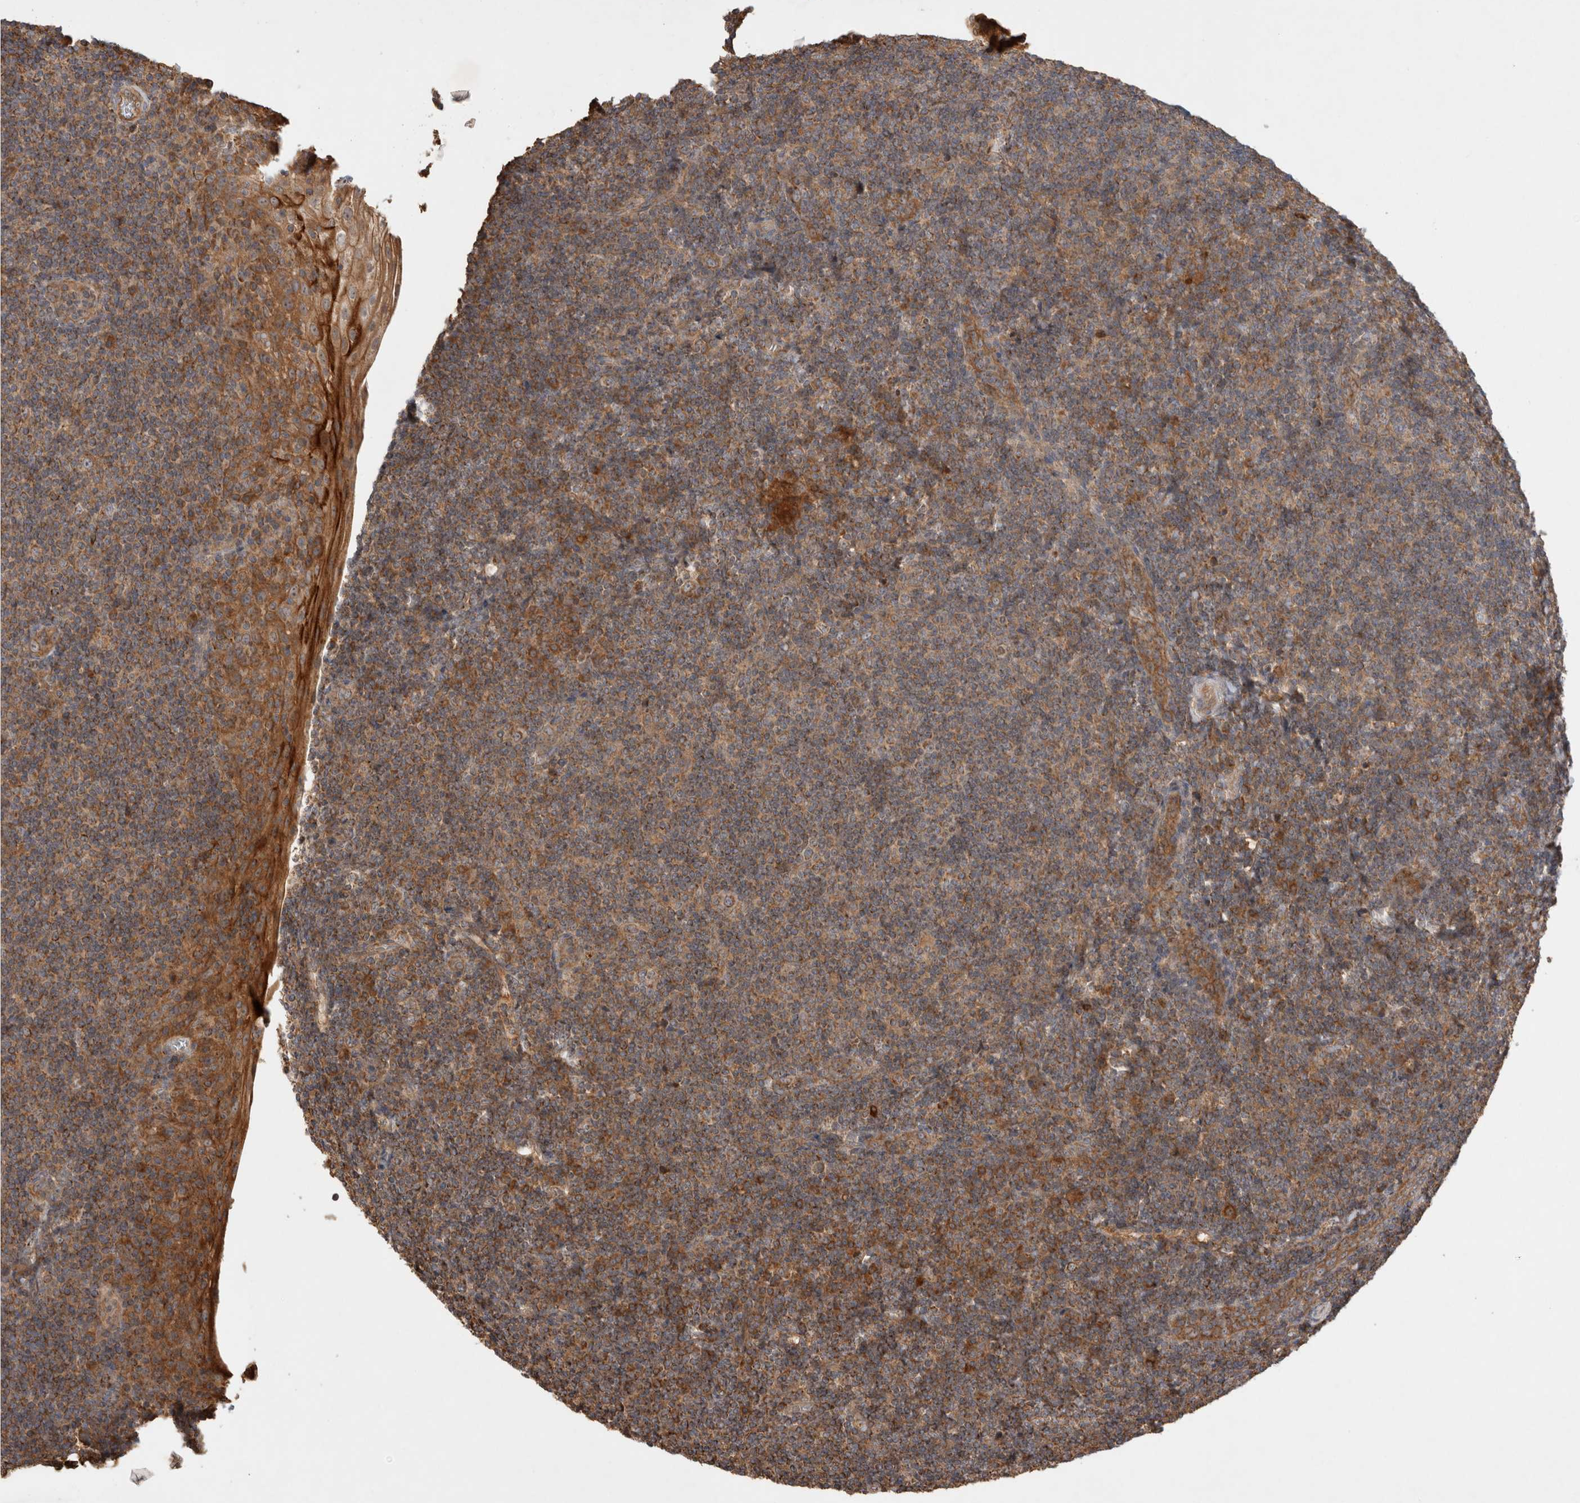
{"staining": {"intensity": "moderate", "quantity": ">75%", "location": "cytoplasmic/membranous"}, "tissue": "tonsil", "cell_type": "Germinal center cells", "image_type": "normal", "snomed": [{"axis": "morphology", "description": "Normal tissue, NOS"}, {"axis": "topography", "description": "Tonsil"}], "caption": "A high-resolution micrograph shows immunohistochemistry staining of benign tonsil, which displays moderate cytoplasmic/membranous expression in approximately >75% of germinal center cells.", "gene": "SERAC1", "patient": {"sex": "male", "age": 37}}